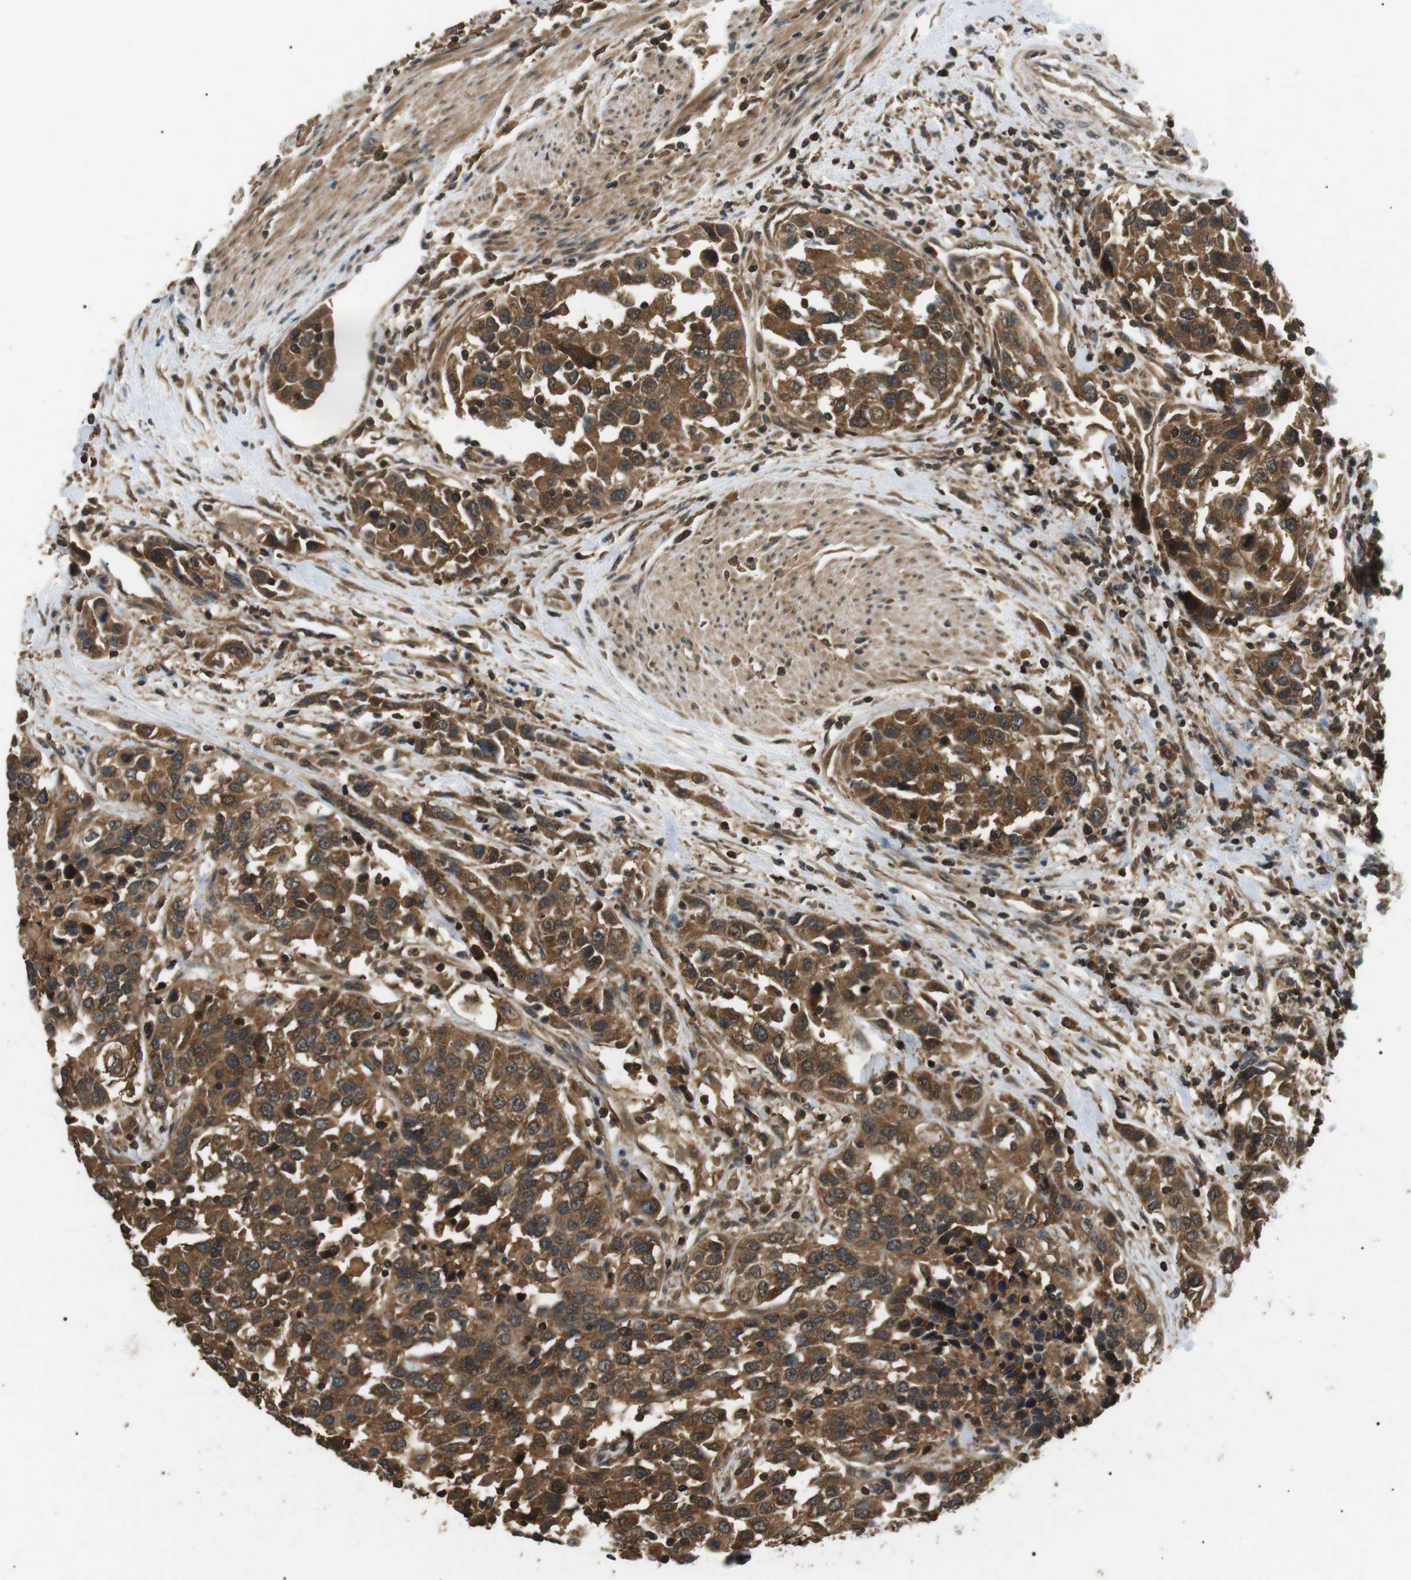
{"staining": {"intensity": "strong", "quantity": ">75%", "location": "cytoplasmic/membranous"}, "tissue": "urothelial cancer", "cell_type": "Tumor cells", "image_type": "cancer", "snomed": [{"axis": "morphology", "description": "Urothelial carcinoma, High grade"}, {"axis": "topography", "description": "Urinary bladder"}], "caption": "High-power microscopy captured an IHC micrograph of urothelial cancer, revealing strong cytoplasmic/membranous positivity in approximately >75% of tumor cells. The staining is performed using DAB brown chromogen to label protein expression. The nuclei are counter-stained blue using hematoxylin.", "gene": "TBC1D15", "patient": {"sex": "female", "age": 80}}